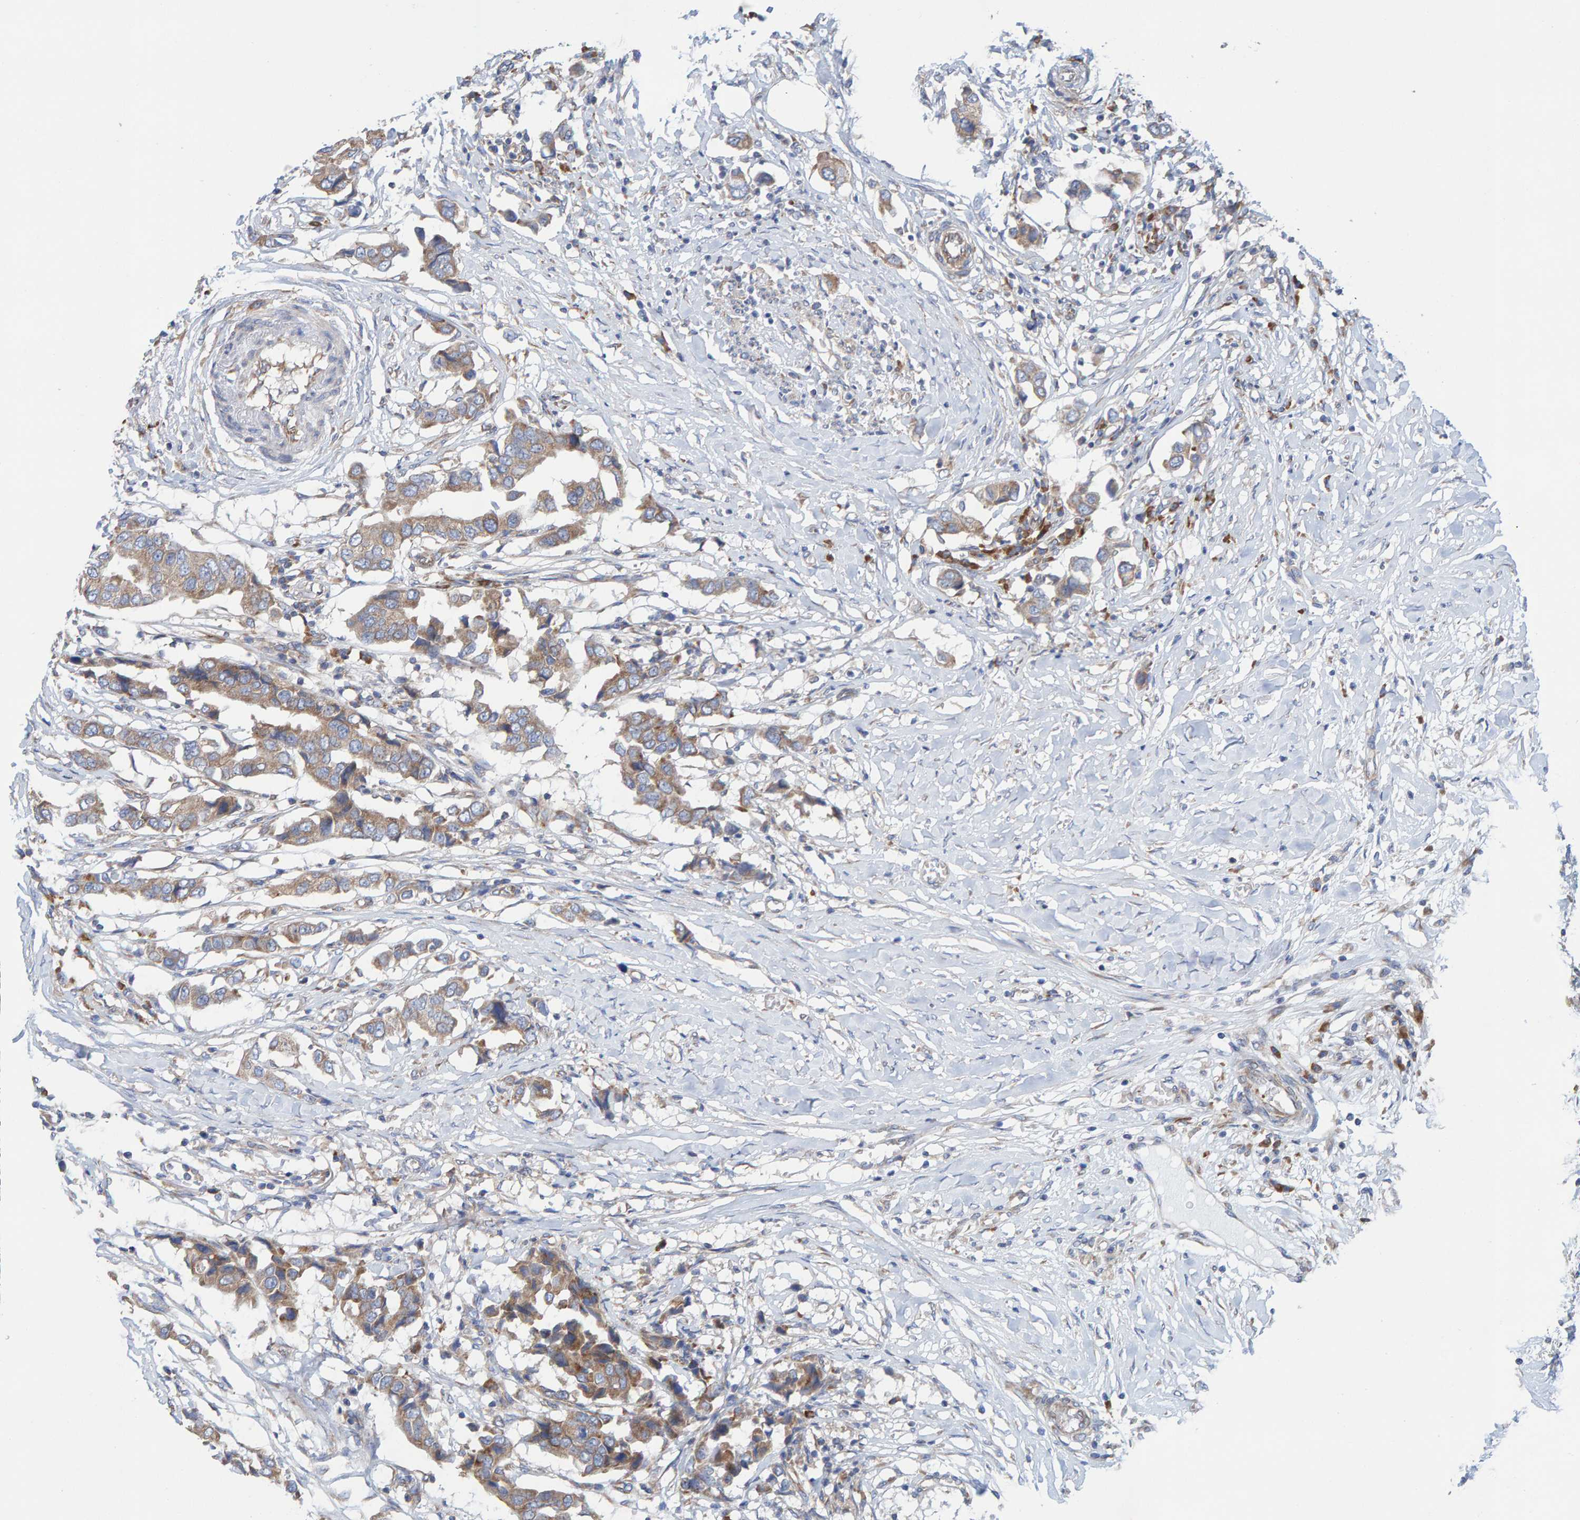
{"staining": {"intensity": "weak", "quantity": ">75%", "location": "cytoplasmic/membranous"}, "tissue": "breast cancer", "cell_type": "Tumor cells", "image_type": "cancer", "snomed": [{"axis": "morphology", "description": "Duct carcinoma"}, {"axis": "topography", "description": "Breast"}], "caption": "Protein staining of breast cancer (intraductal carcinoma) tissue reveals weak cytoplasmic/membranous staining in approximately >75% of tumor cells.", "gene": "CDK5RAP3", "patient": {"sex": "female", "age": 80}}